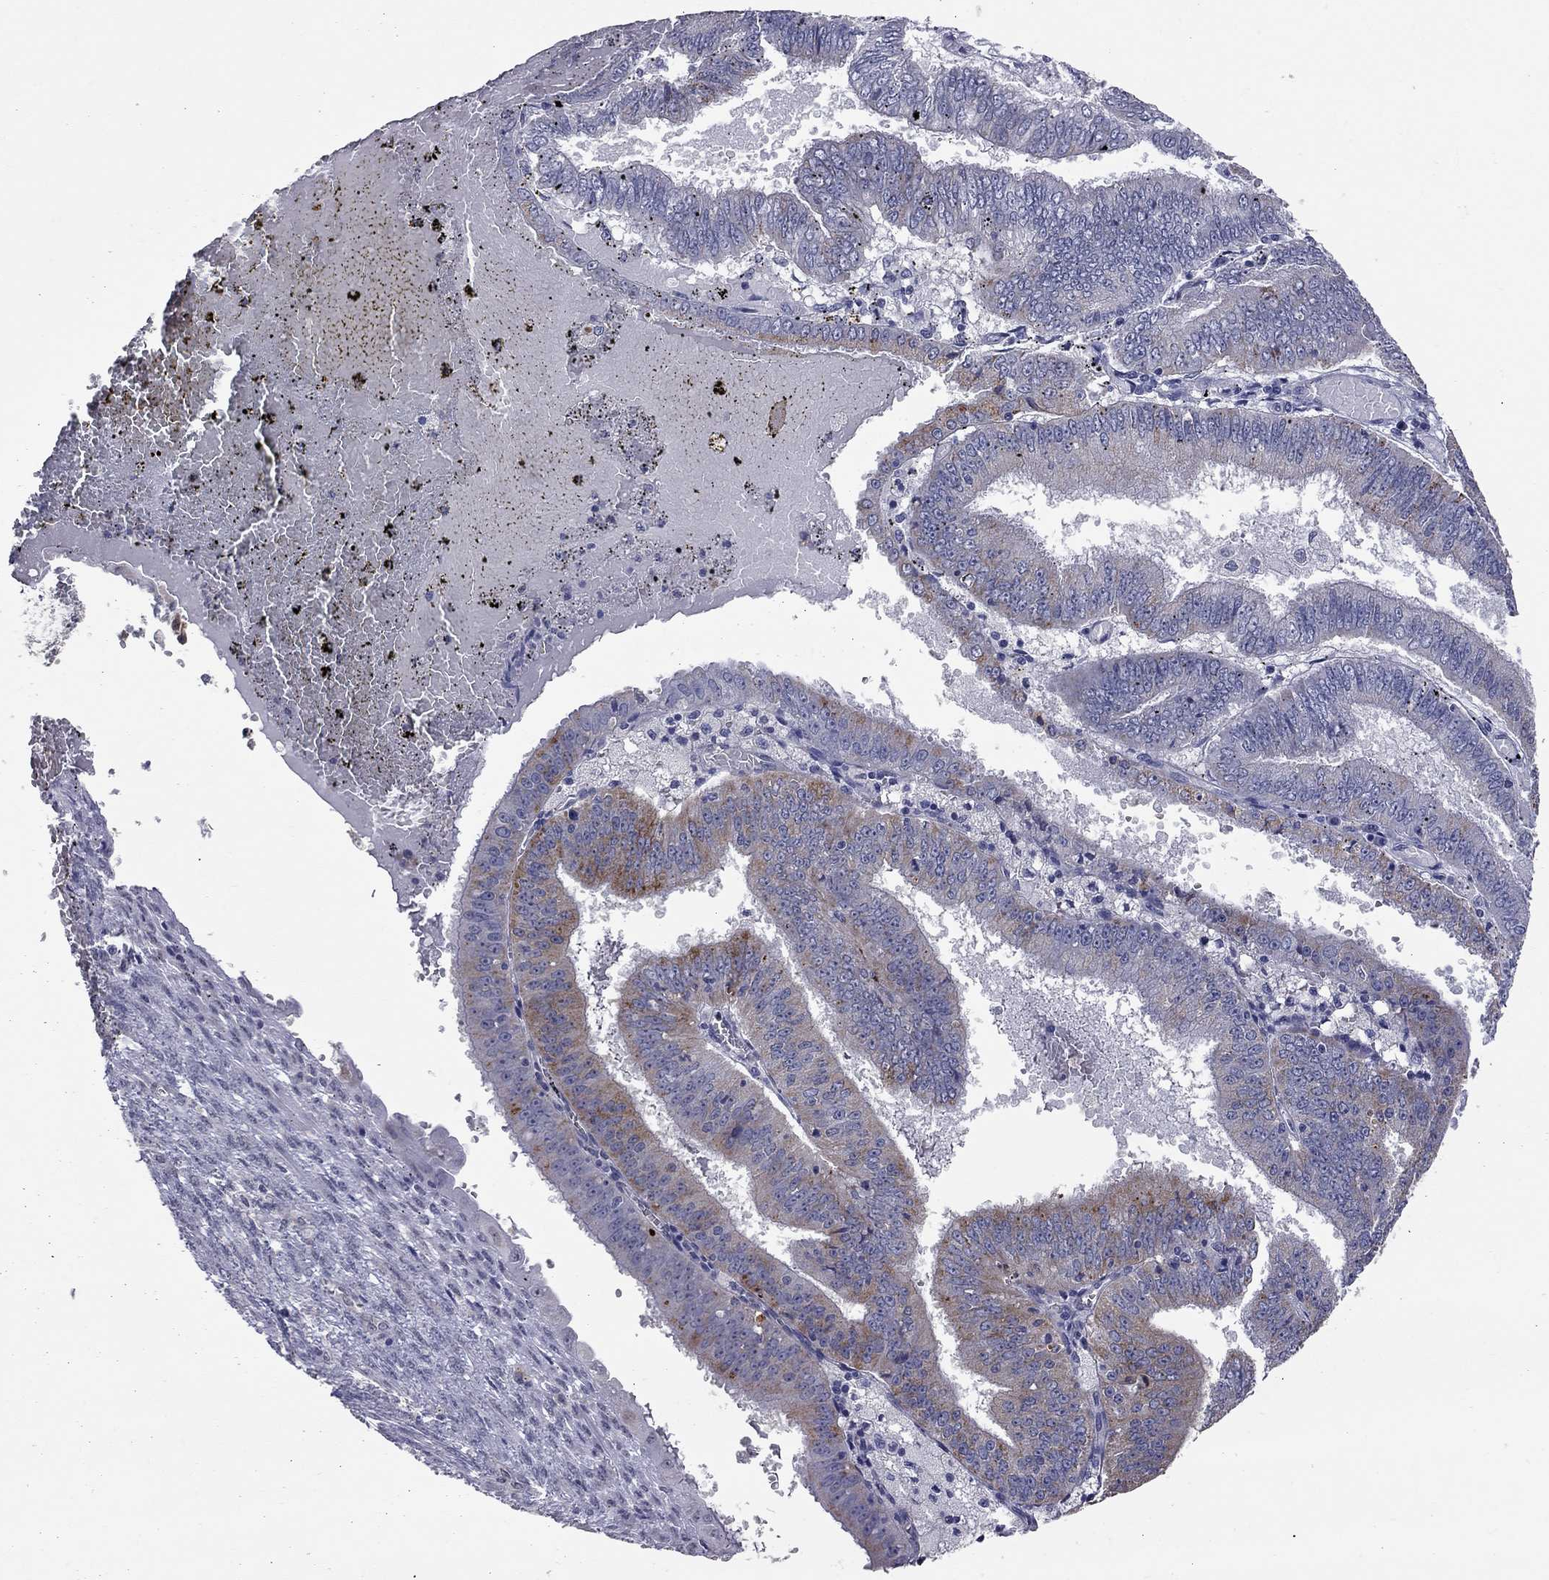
{"staining": {"intensity": "strong", "quantity": "25%-75%", "location": "cytoplasmic/membranous"}, "tissue": "endometrial cancer", "cell_type": "Tumor cells", "image_type": "cancer", "snomed": [{"axis": "morphology", "description": "Adenocarcinoma, NOS"}, {"axis": "topography", "description": "Endometrium"}], "caption": "A brown stain labels strong cytoplasmic/membranous positivity of a protein in adenocarcinoma (endometrial) tumor cells.", "gene": "SHOC2", "patient": {"sex": "female", "age": 66}}